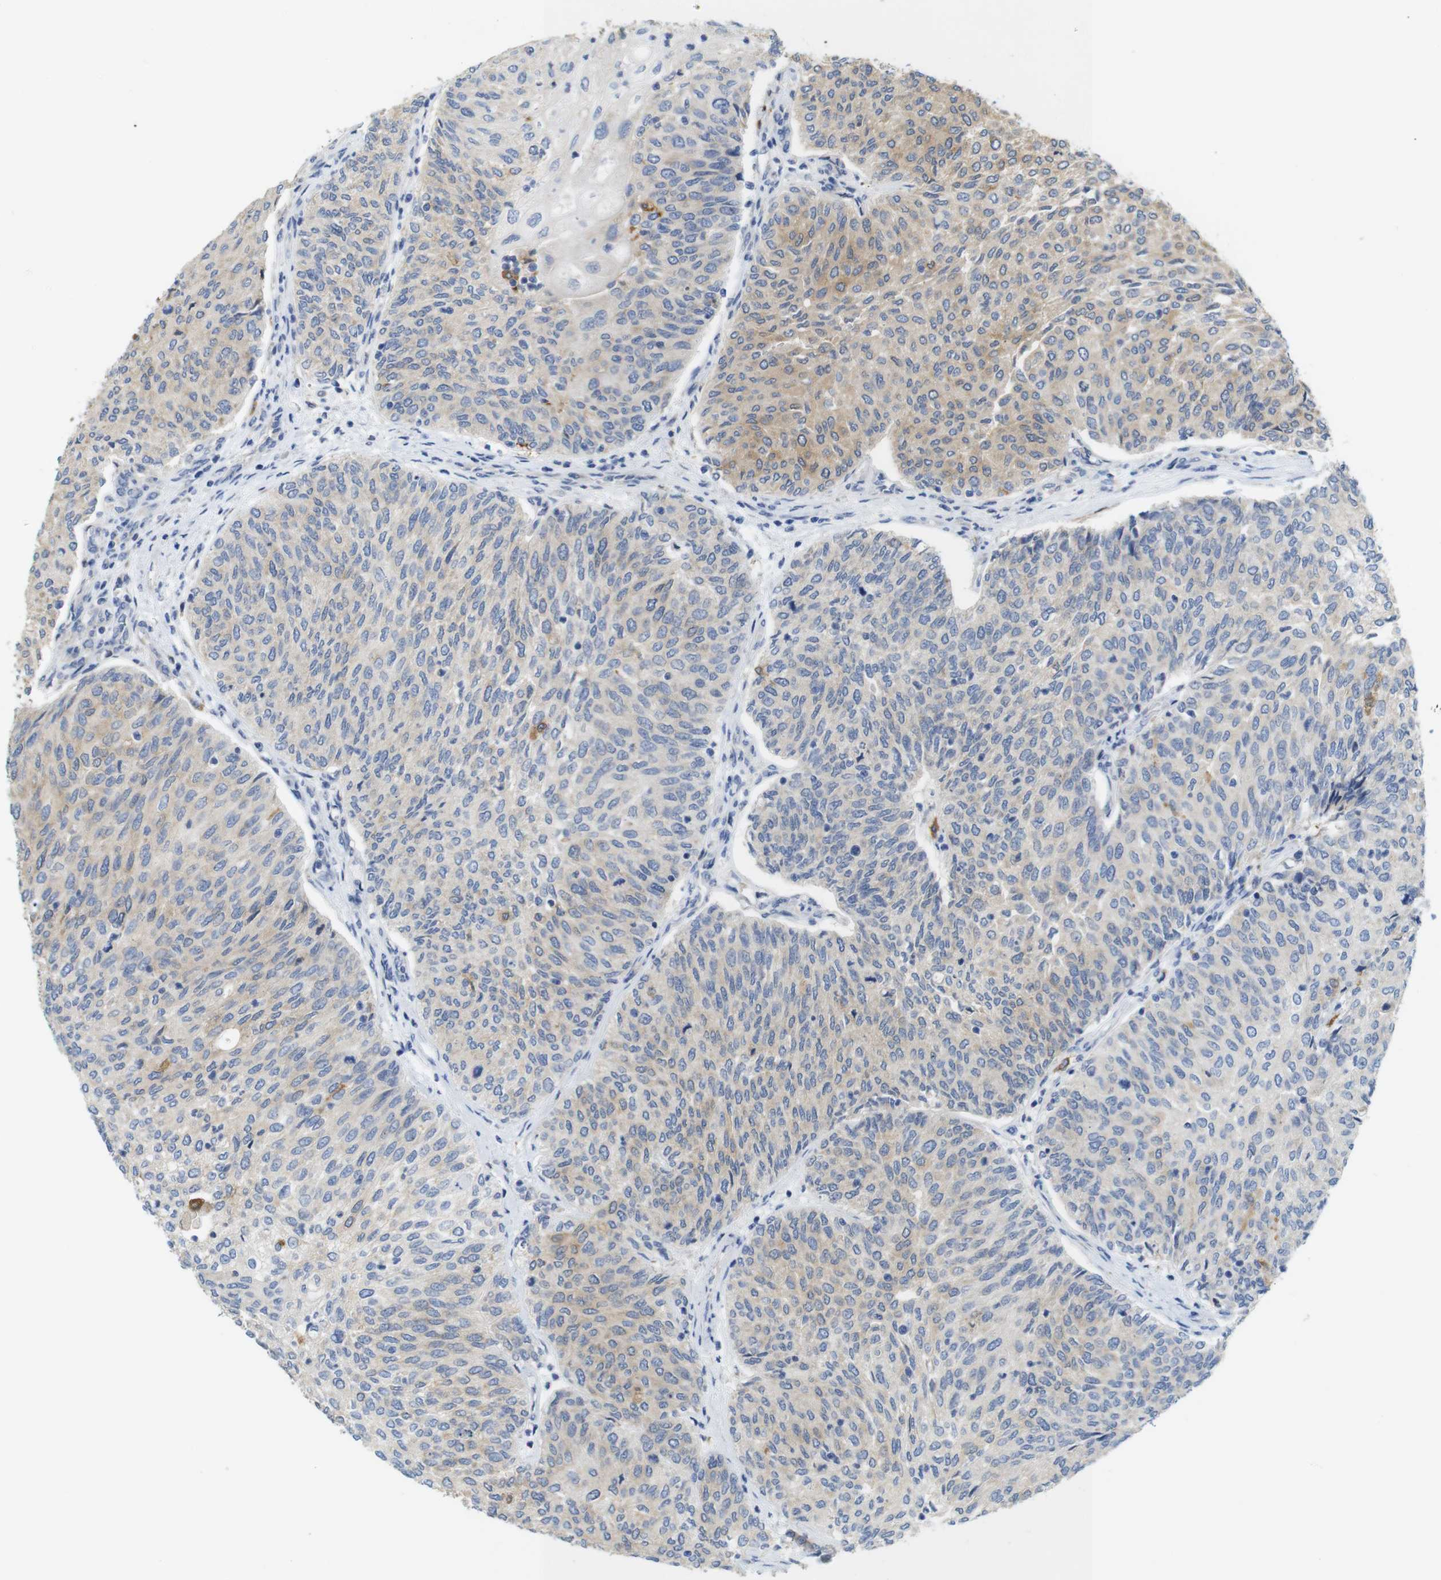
{"staining": {"intensity": "weak", "quantity": "25%-75%", "location": "cytoplasmic/membranous"}, "tissue": "urothelial cancer", "cell_type": "Tumor cells", "image_type": "cancer", "snomed": [{"axis": "morphology", "description": "Urothelial carcinoma, Low grade"}, {"axis": "topography", "description": "Urinary bladder"}], "caption": "Urothelial carcinoma (low-grade) tissue demonstrates weak cytoplasmic/membranous staining in approximately 25%-75% of tumor cells, visualized by immunohistochemistry. (brown staining indicates protein expression, while blue staining denotes nuclei).", "gene": "NEBL", "patient": {"sex": "female", "age": 79}}